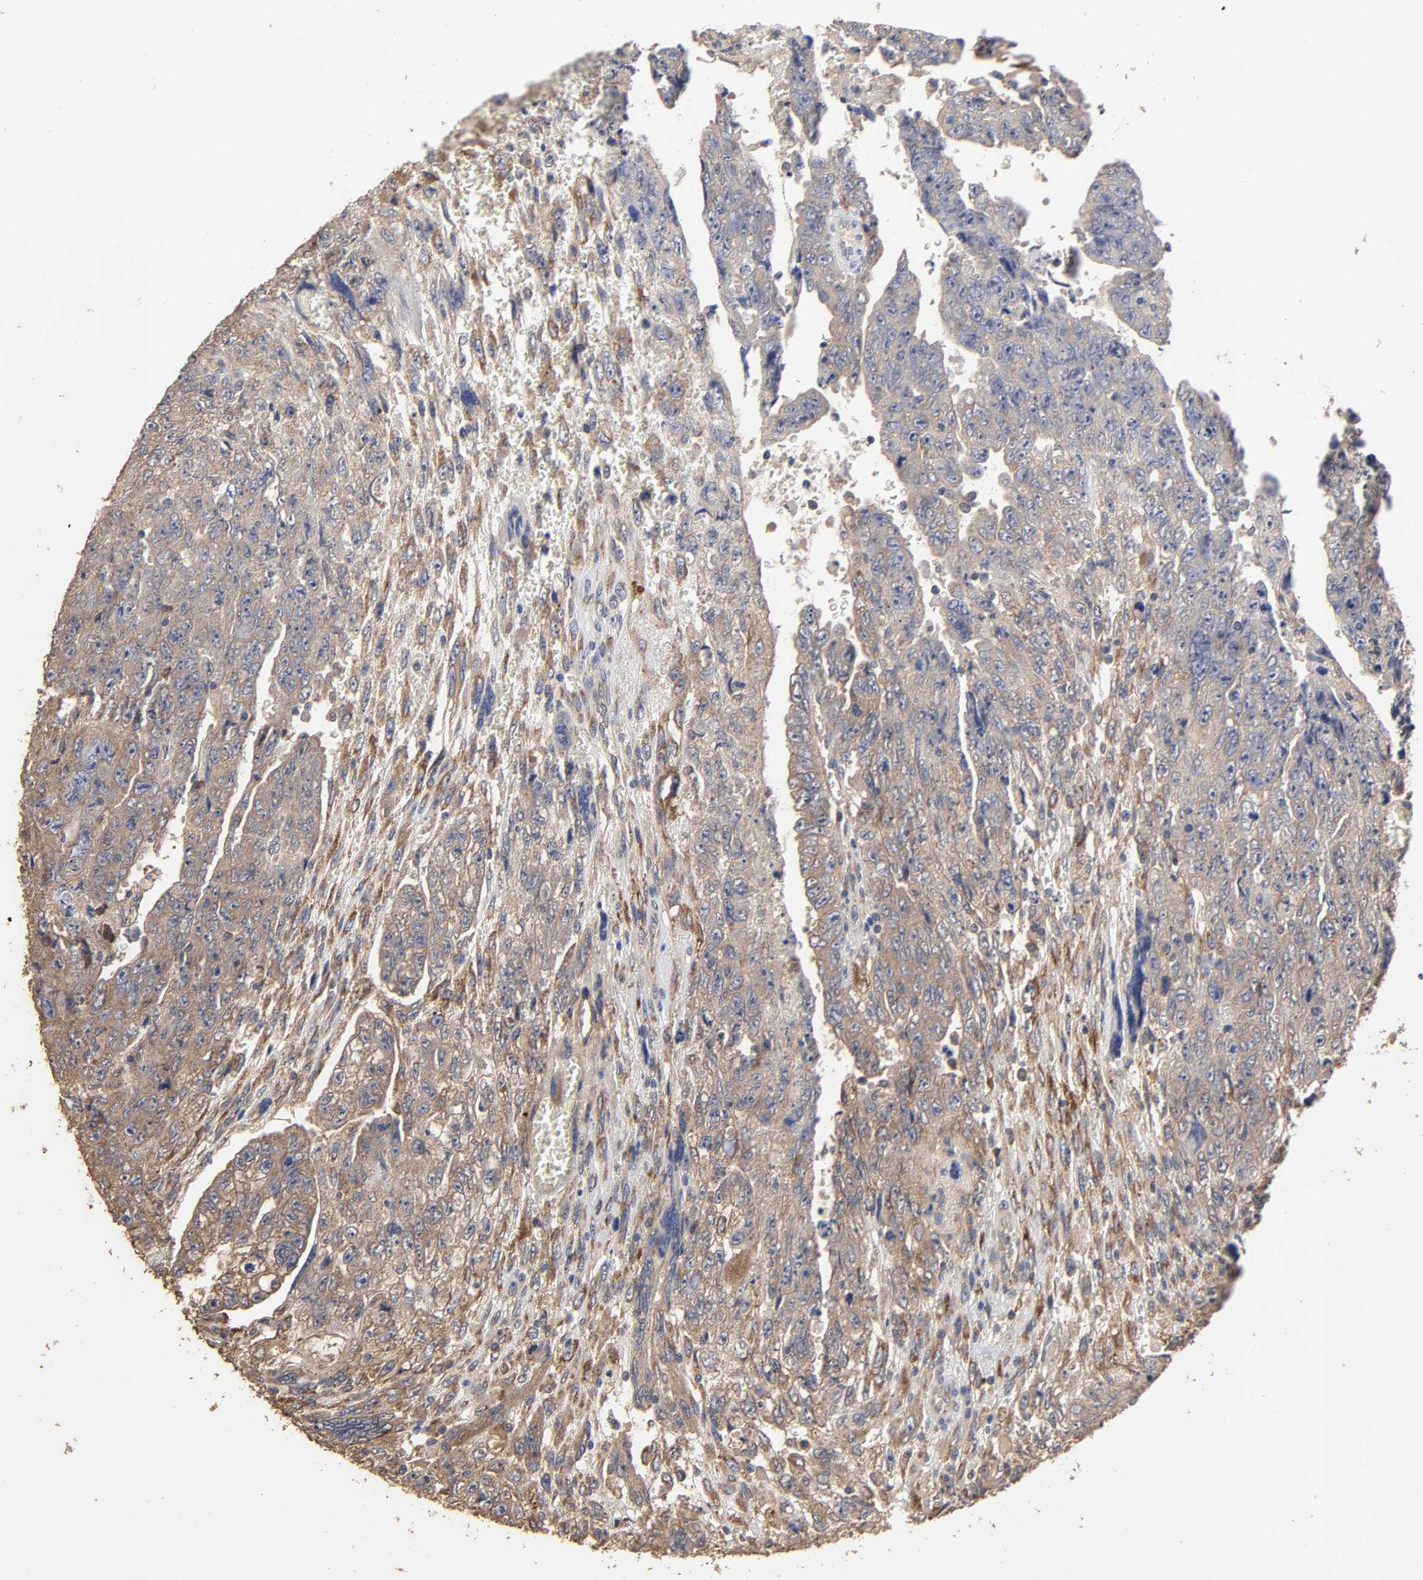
{"staining": {"intensity": "weak", "quantity": ">75%", "location": "cytoplasmic/membranous"}, "tissue": "testis cancer", "cell_type": "Tumor cells", "image_type": "cancer", "snomed": [{"axis": "morphology", "description": "Carcinoma, Embryonal, NOS"}, {"axis": "topography", "description": "Testis"}], "caption": "The photomicrograph exhibits a brown stain indicating the presence of a protein in the cytoplasmic/membranous of tumor cells in testis cancer.", "gene": "EIF4G2", "patient": {"sex": "male", "age": 28}}